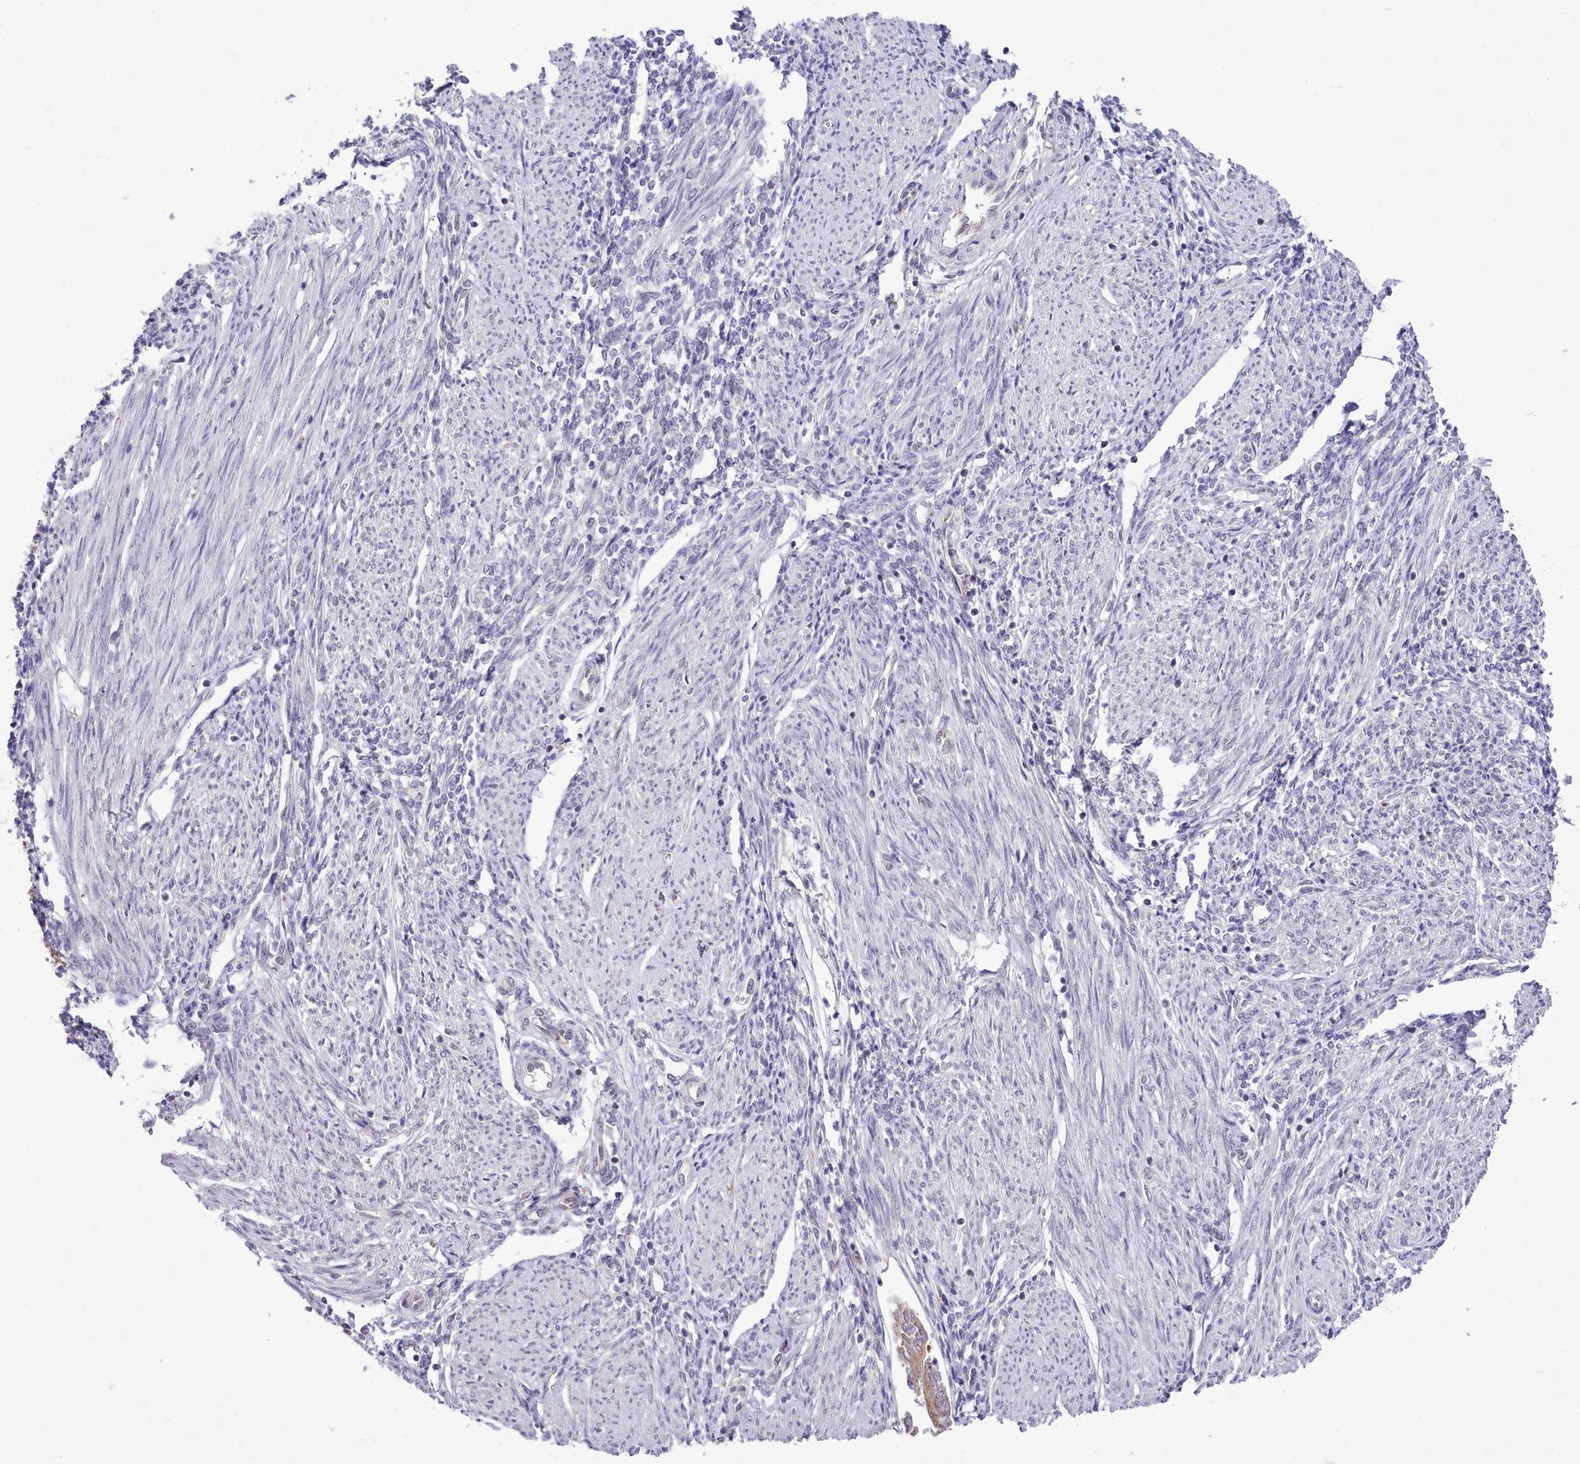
{"staining": {"intensity": "negative", "quantity": "none", "location": "none"}, "tissue": "endometrium", "cell_type": "Cells in endometrial stroma", "image_type": "normal", "snomed": [{"axis": "morphology", "description": "Normal tissue, NOS"}, {"axis": "topography", "description": "Uterus"}, {"axis": "topography", "description": "Endometrium"}], "caption": "A histopathology image of human endometrium is negative for staining in cells in endometrial stroma. (DAB immunohistochemistry visualized using brightfield microscopy, high magnification).", "gene": "SEC61B", "patient": {"sex": "female", "age": 48}}